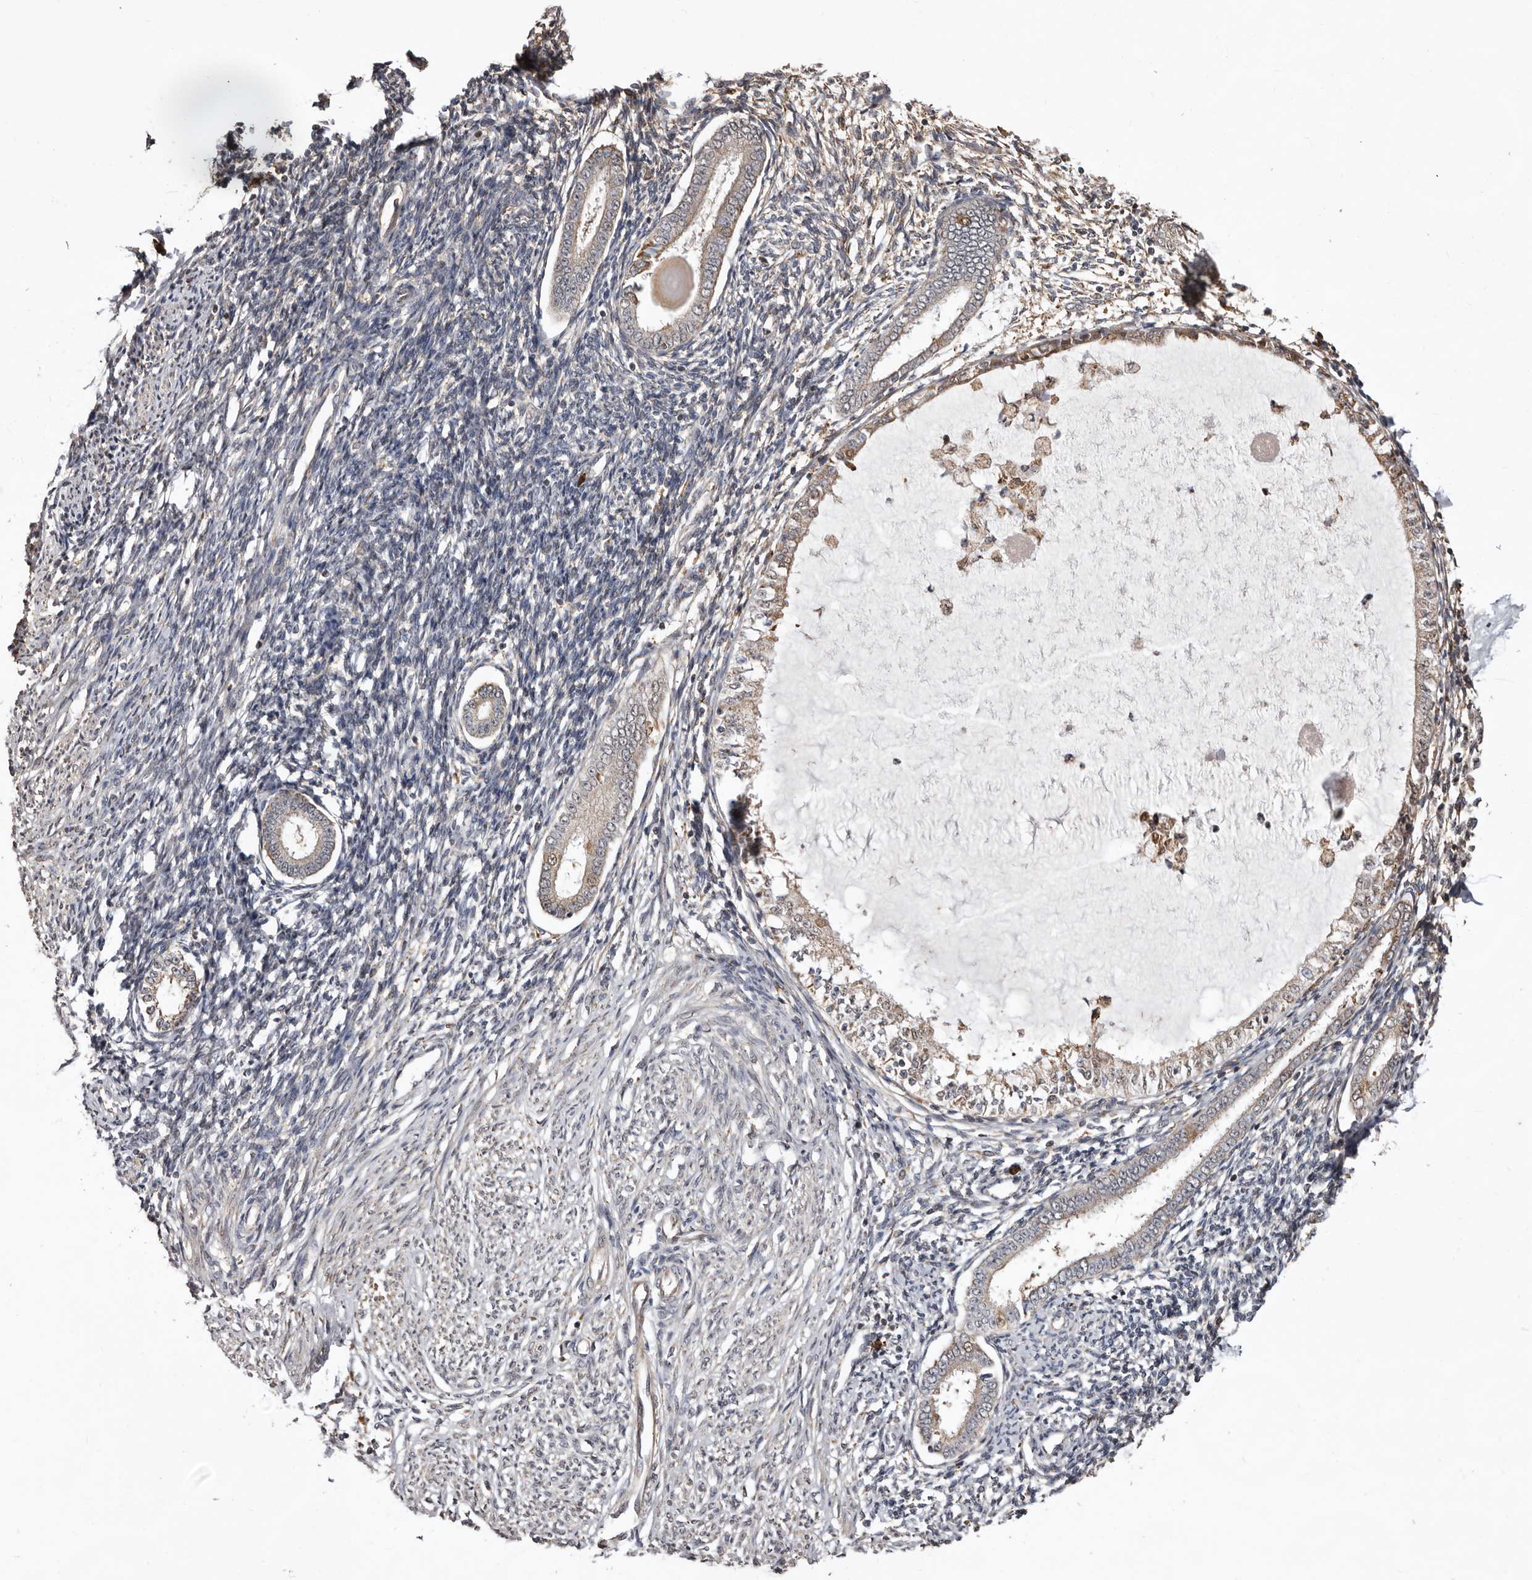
{"staining": {"intensity": "weak", "quantity": "25%-75%", "location": "cytoplasmic/membranous"}, "tissue": "endometrium", "cell_type": "Cells in endometrial stroma", "image_type": "normal", "snomed": [{"axis": "morphology", "description": "Normal tissue, NOS"}, {"axis": "topography", "description": "Endometrium"}], "caption": "A brown stain shows weak cytoplasmic/membranous expression of a protein in cells in endometrial stroma of normal human endometrium. (IHC, brightfield microscopy, high magnification).", "gene": "RRM2B", "patient": {"sex": "female", "age": 56}}